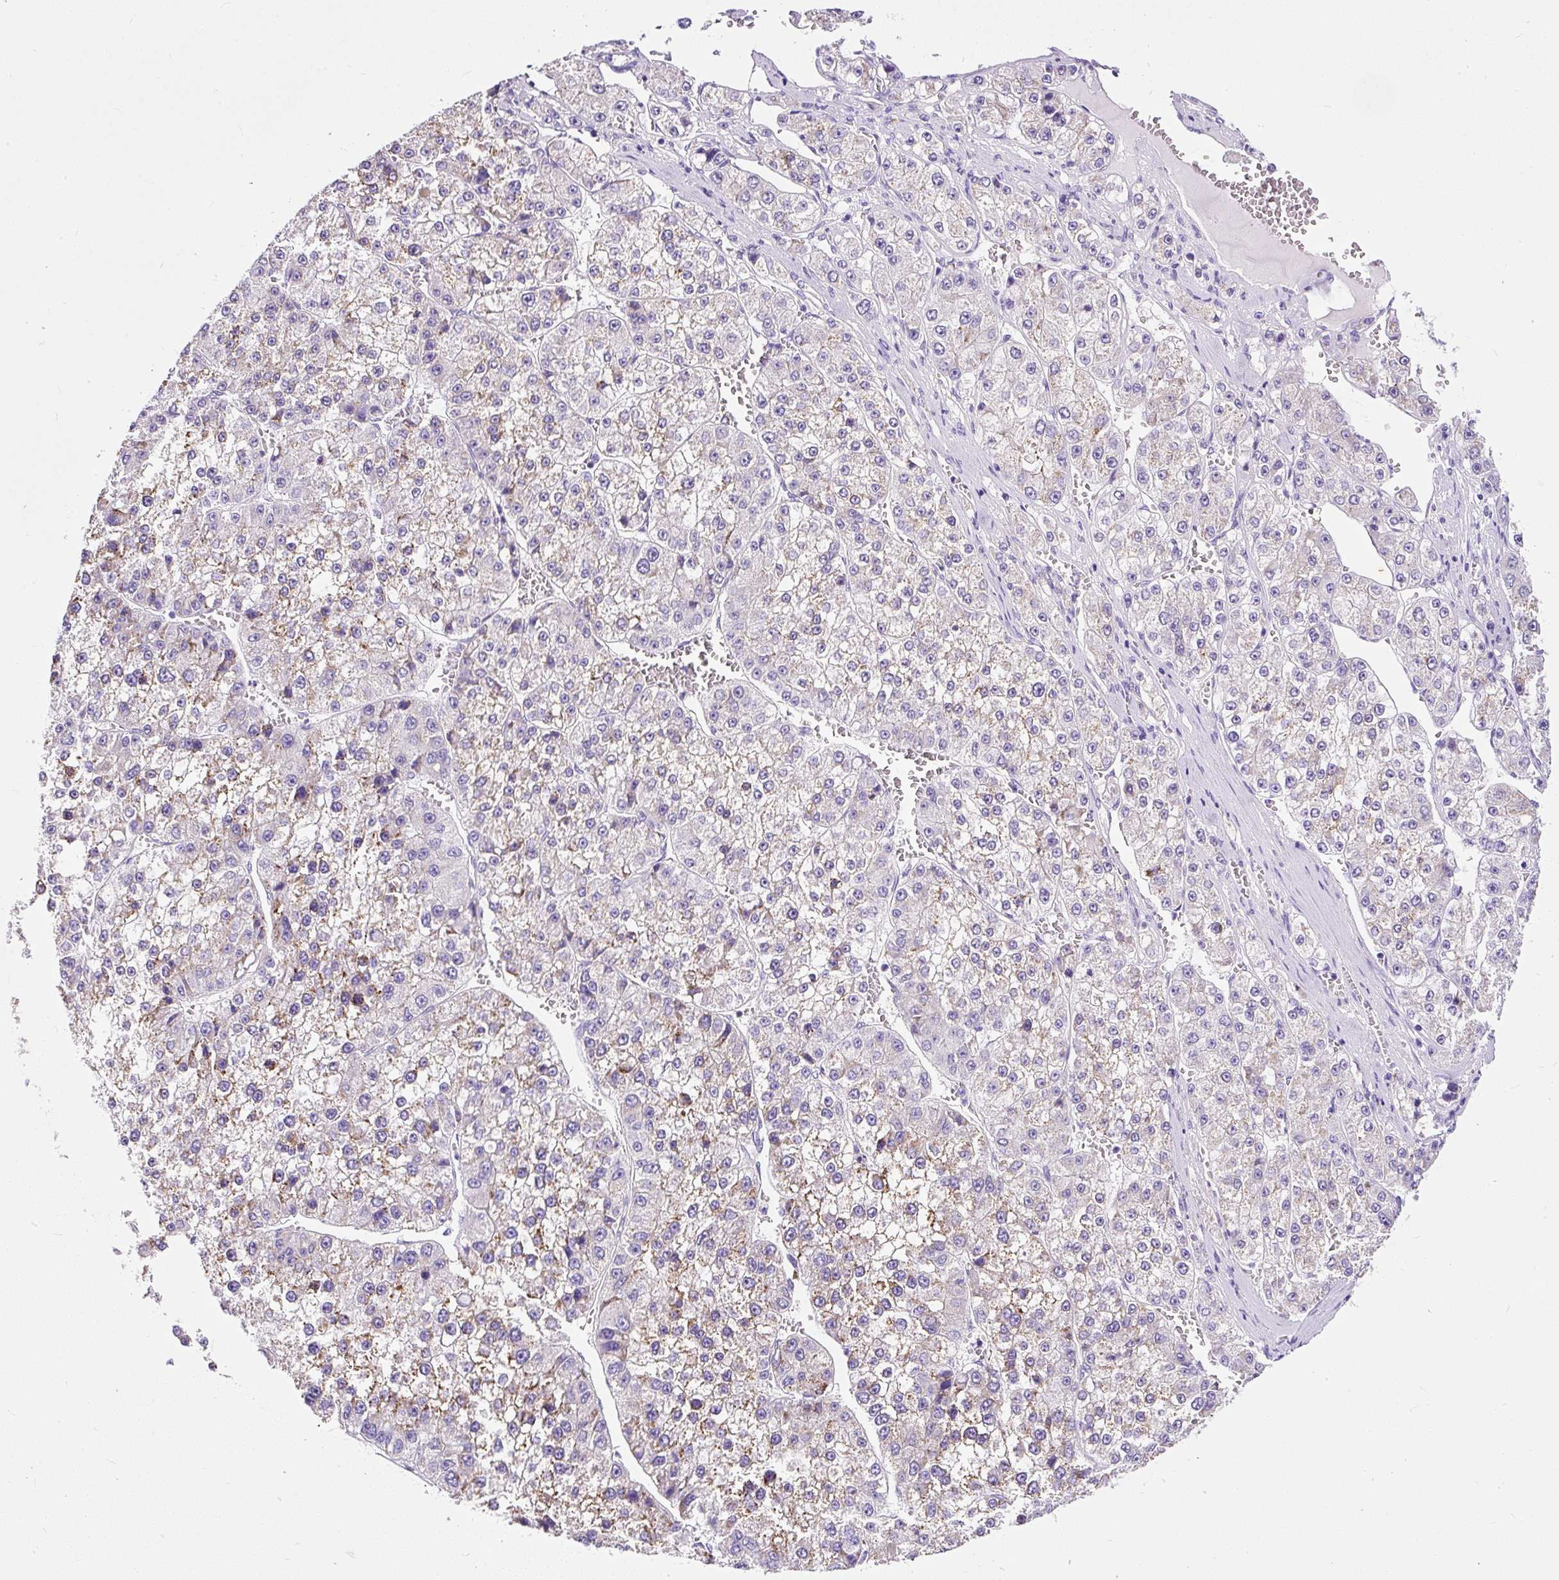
{"staining": {"intensity": "weak", "quantity": "<25%", "location": "cytoplasmic/membranous"}, "tissue": "liver cancer", "cell_type": "Tumor cells", "image_type": "cancer", "snomed": [{"axis": "morphology", "description": "Carcinoma, Hepatocellular, NOS"}, {"axis": "topography", "description": "Liver"}], "caption": "This is an immunohistochemistry (IHC) image of liver cancer. There is no expression in tumor cells.", "gene": "STOX2", "patient": {"sex": "female", "age": 73}}